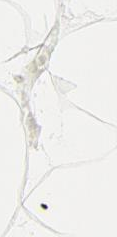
{"staining": {"intensity": "weak", "quantity": ">75%", "location": "nuclear"}, "tissue": "adipose tissue", "cell_type": "Adipocytes", "image_type": "normal", "snomed": [{"axis": "morphology", "description": "Normal tissue, NOS"}, {"axis": "morphology", "description": "Duct carcinoma"}, {"axis": "topography", "description": "Breast"}, {"axis": "topography", "description": "Adipose tissue"}], "caption": "IHC of normal human adipose tissue reveals low levels of weak nuclear expression in about >75% of adipocytes. The staining was performed using DAB (3,3'-diaminobenzidine) to visualize the protein expression in brown, while the nuclei were stained in blue with hematoxylin (Magnification: 20x).", "gene": "MAD1L1", "patient": {"sex": "female", "age": 37}}